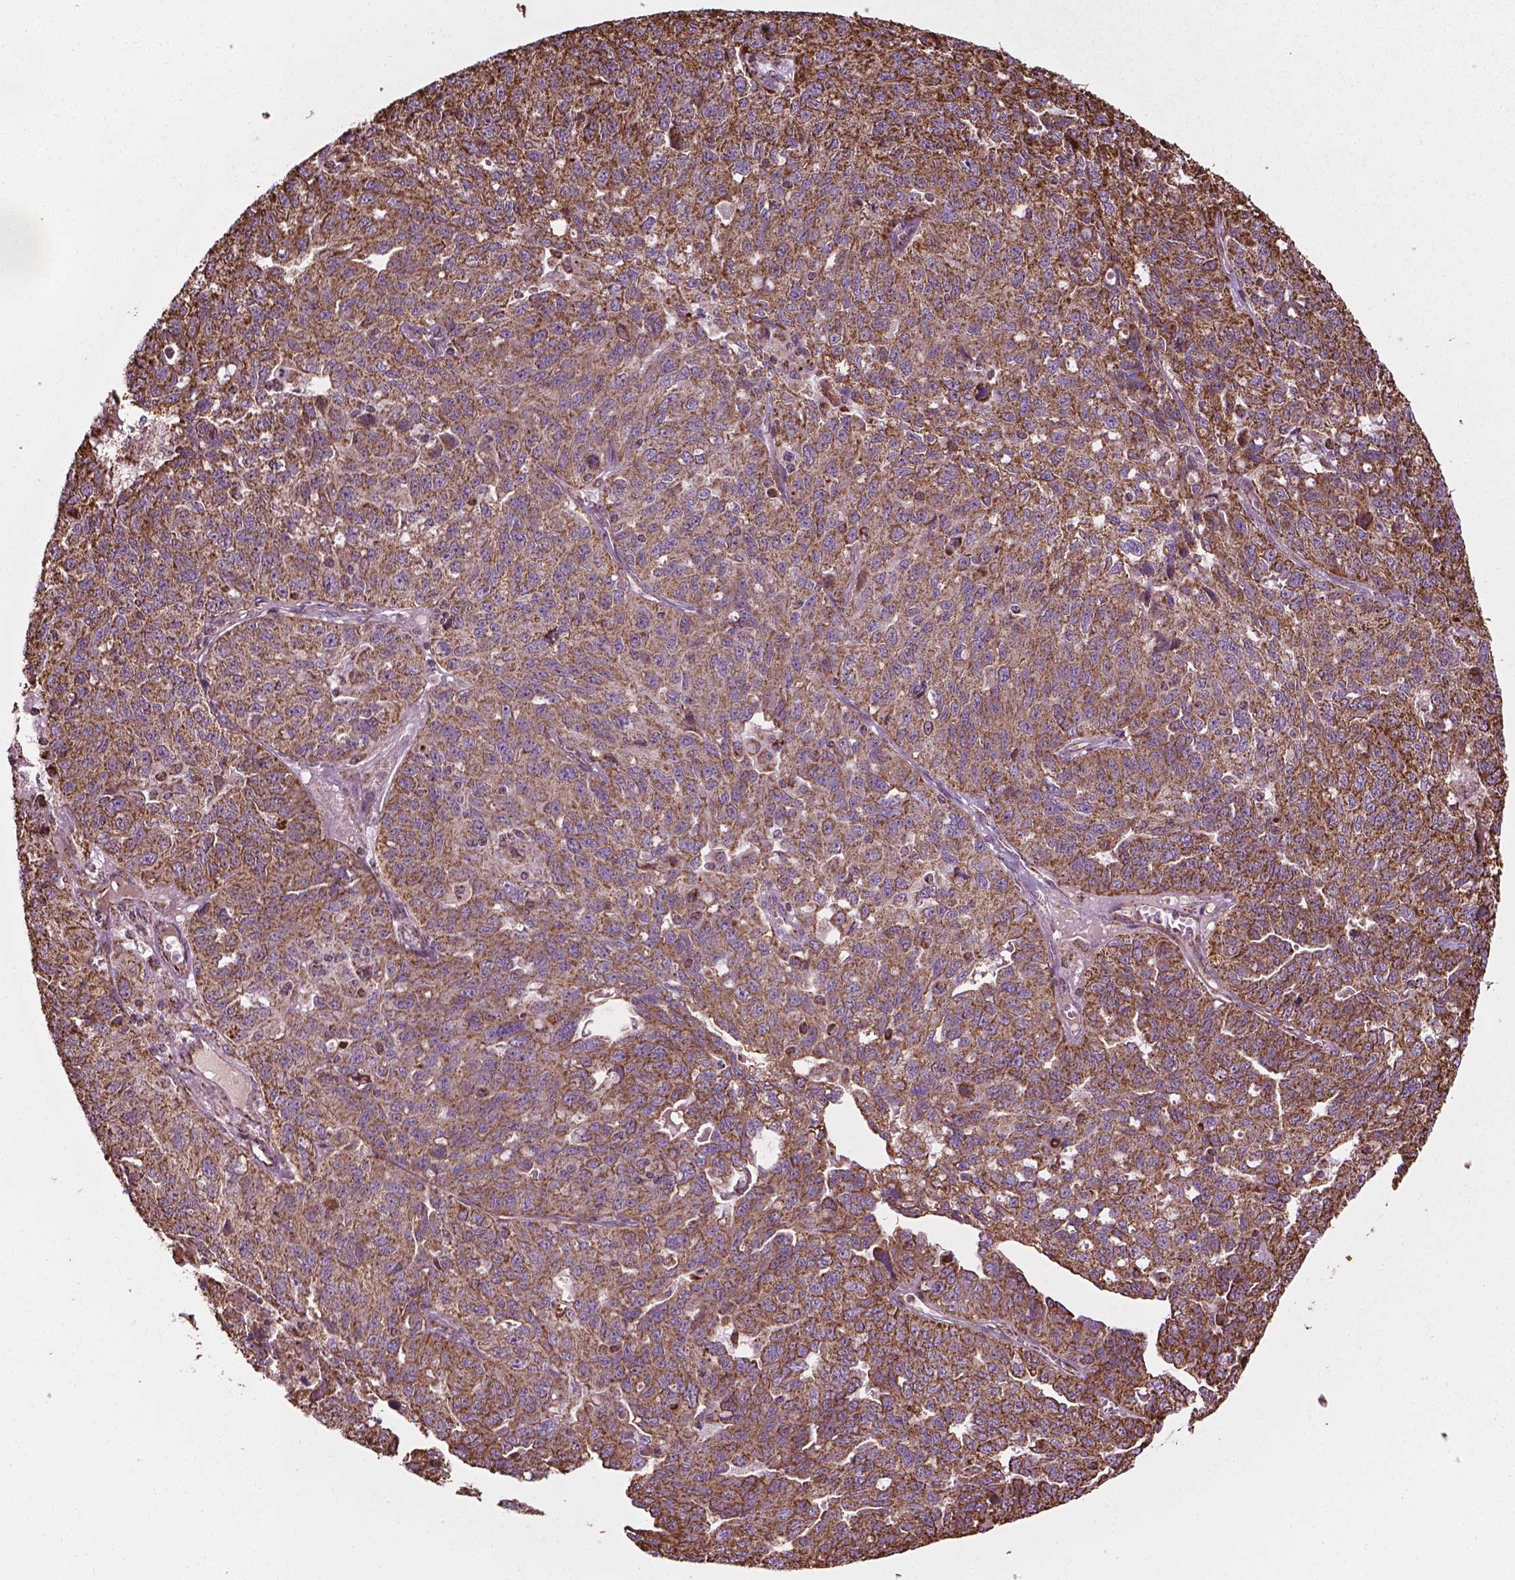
{"staining": {"intensity": "moderate", "quantity": ">75%", "location": "cytoplasmic/membranous"}, "tissue": "ovarian cancer", "cell_type": "Tumor cells", "image_type": "cancer", "snomed": [{"axis": "morphology", "description": "Cystadenocarcinoma, serous, NOS"}, {"axis": "topography", "description": "Ovary"}], "caption": "Ovarian serous cystadenocarcinoma was stained to show a protein in brown. There is medium levels of moderate cytoplasmic/membranous positivity in approximately >75% of tumor cells. (IHC, brightfield microscopy, high magnification).", "gene": "HS3ST3A1", "patient": {"sex": "female", "age": 71}}